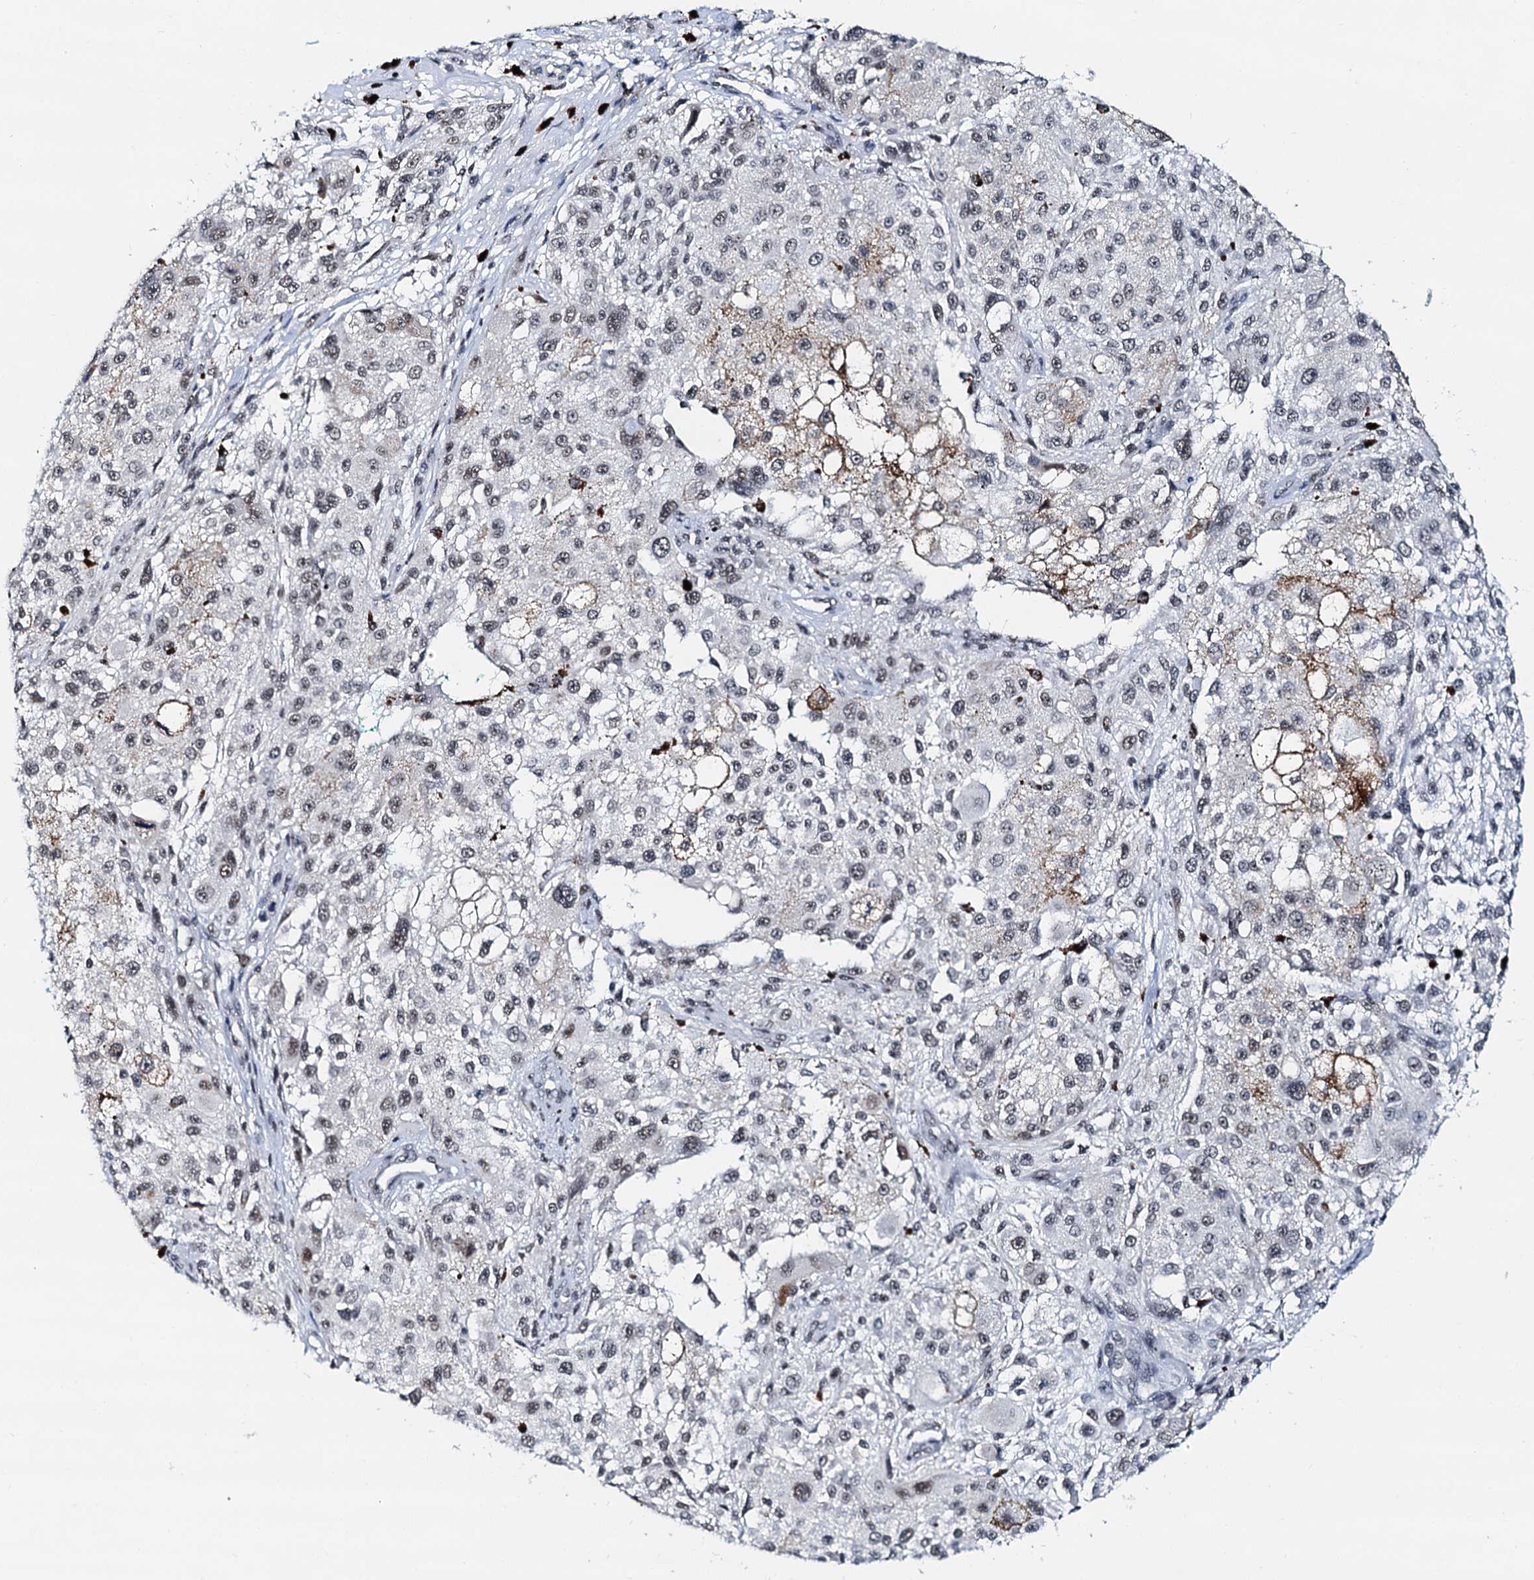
{"staining": {"intensity": "weak", "quantity": ">75%", "location": "nuclear"}, "tissue": "melanoma", "cell_type": "Tumor cells", "image_type": "cancer", "snomed": [{"axis": "morphology", "description": "Necrosis, NOS"}, {"axis": "morphology", "description": "Malignant melanoma, NOS"}, {"axis": "topography", "description": "Skin"}], "caption": "An immunohistochemistry (IHC) histopathology image of neoplastic tissue is shown. Protein staining in brown shows weak nuclear positivity in melanoma within tumor cells.", "gene": "SNRPD1", "patient": {"sex": "female", "age": 87}}